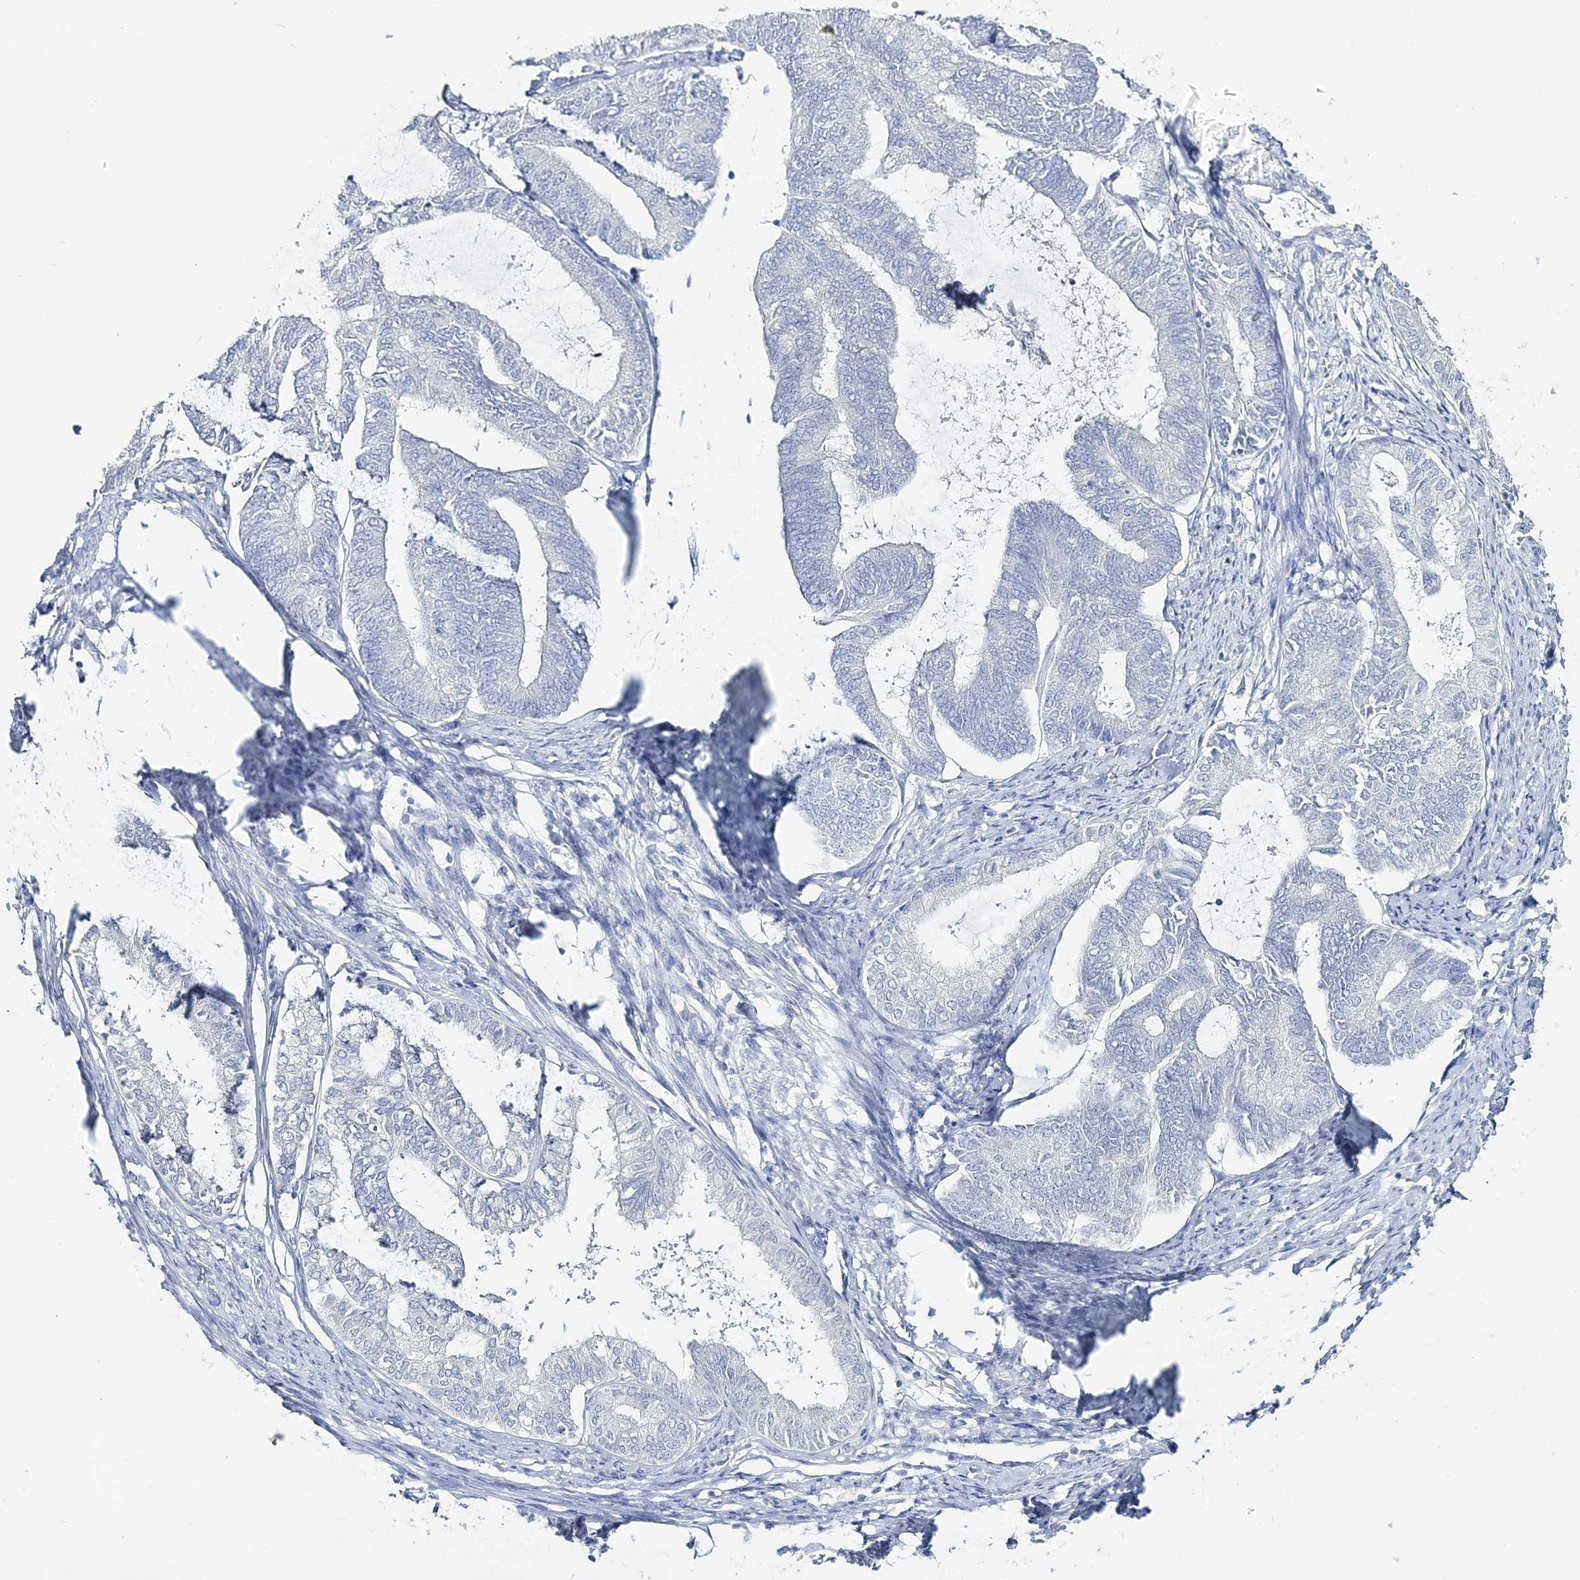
{"staining": {"intensity": "negative", "quantity": "none", "location": "none"}, "tissue": "endometrial cancer", "cell_type": "Tumor cells", "image_type": "cancer", "snomed": [{"axis": "morphology", "description": "Adenocarcinoma, NOS"}, {"axis": "topography", "description": "Endometrium"}], "caption": "There is no significant positivity in tumor cells of endometrial cancer (adenocarcinoma).", "gene": "CYP3A4", "patient": {"sex": "female", "age": 86}}